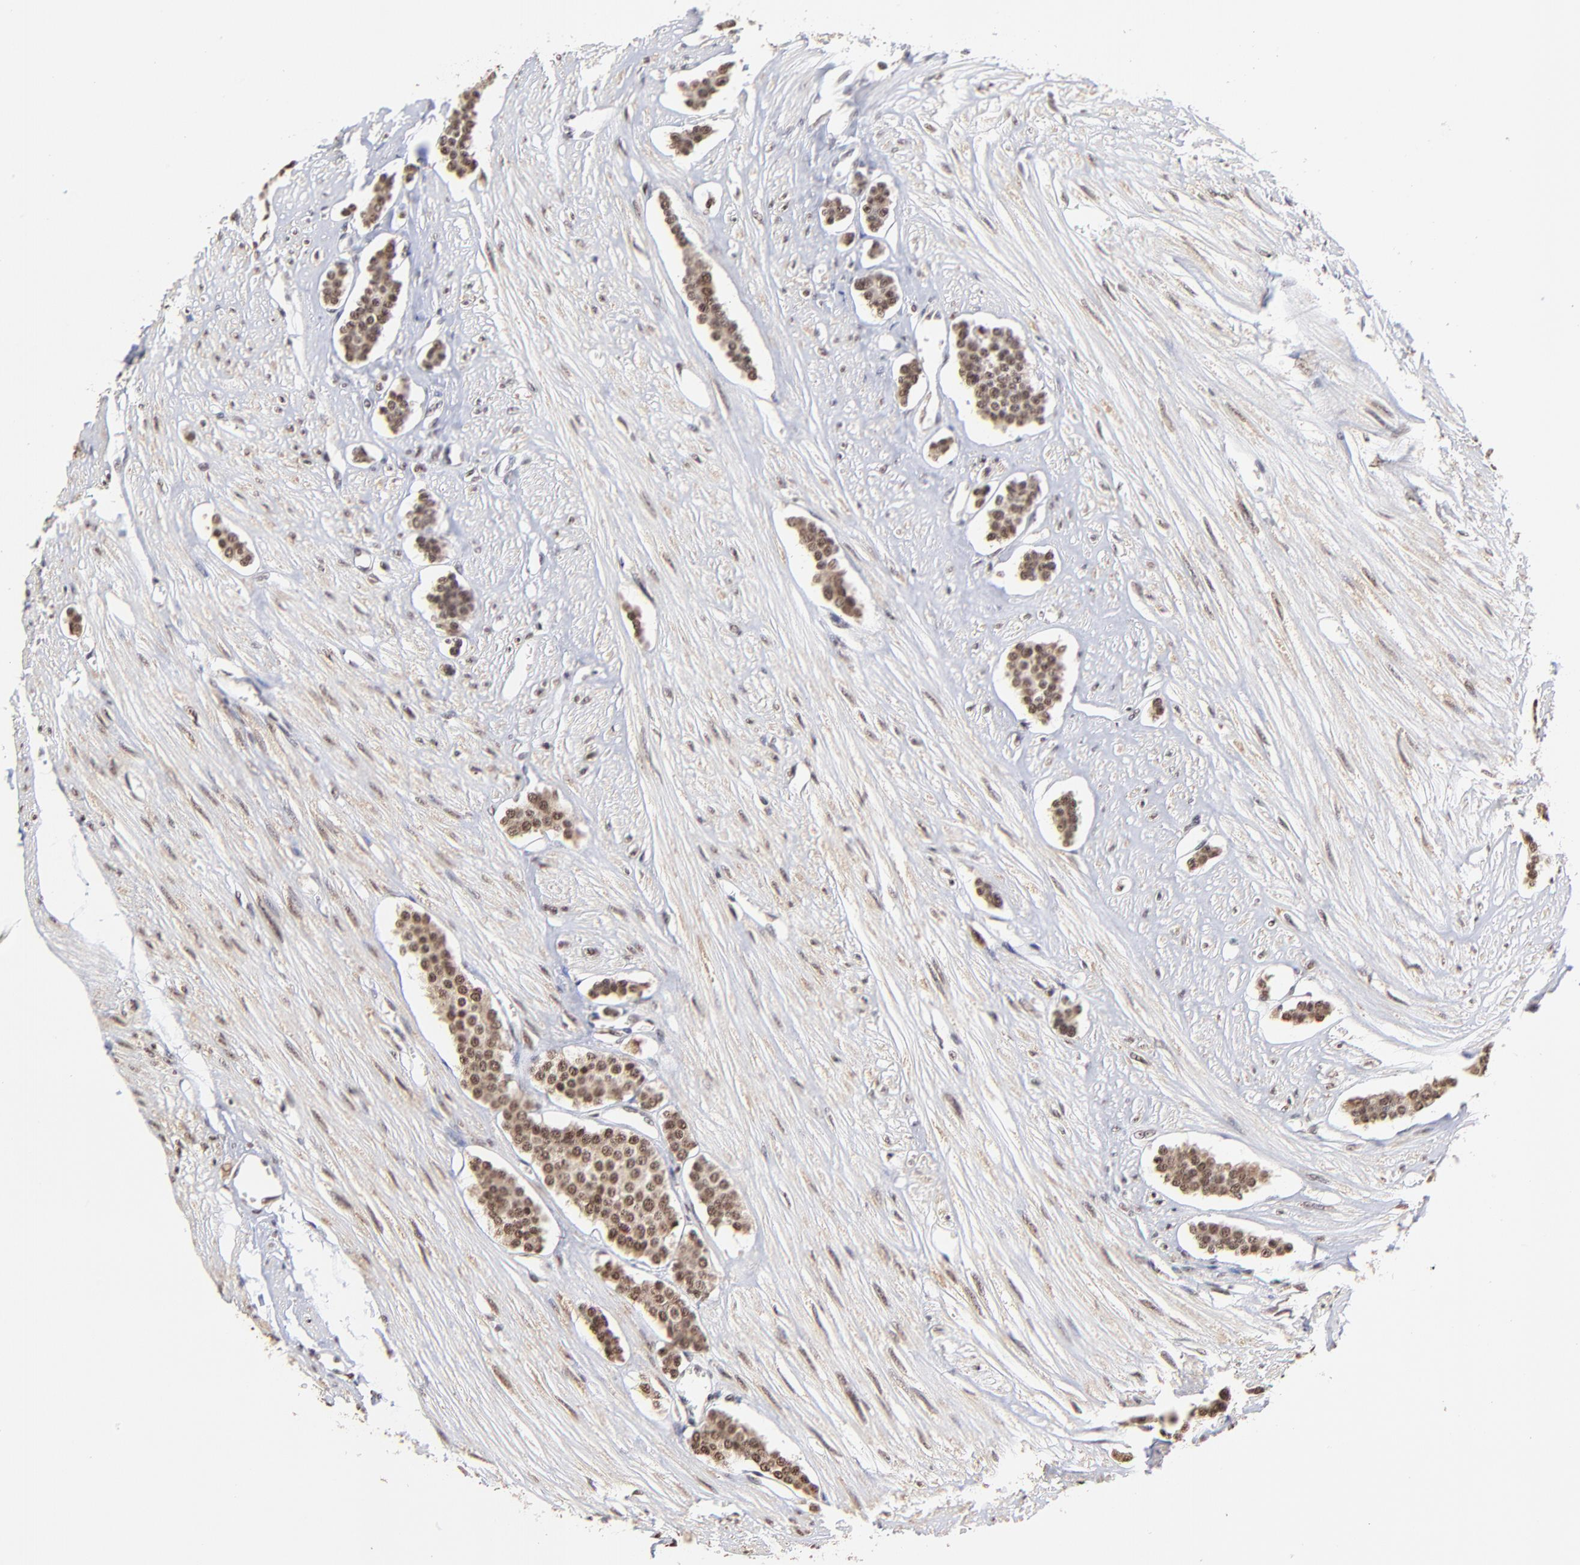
{"staining": {"intensity": "weak", "quantity": ">75%", "location": "nuclear"}, "tissue": "carcinoid", "cell_type": "Tumor cells", "image_type": "cancer", "snomed": [{"axis": "morphology", "description": "Carcinoid, malignant, NOS"}, {"axis": "topography", "description": "Small intestine"}], "caption": "IHC of human carcinoid (malignant) displays low levels of weak nuclear expression in approximately >75% of tumor cells.", "gene": "ZNF670", "patient": {"sex": "male", "age": 60}}